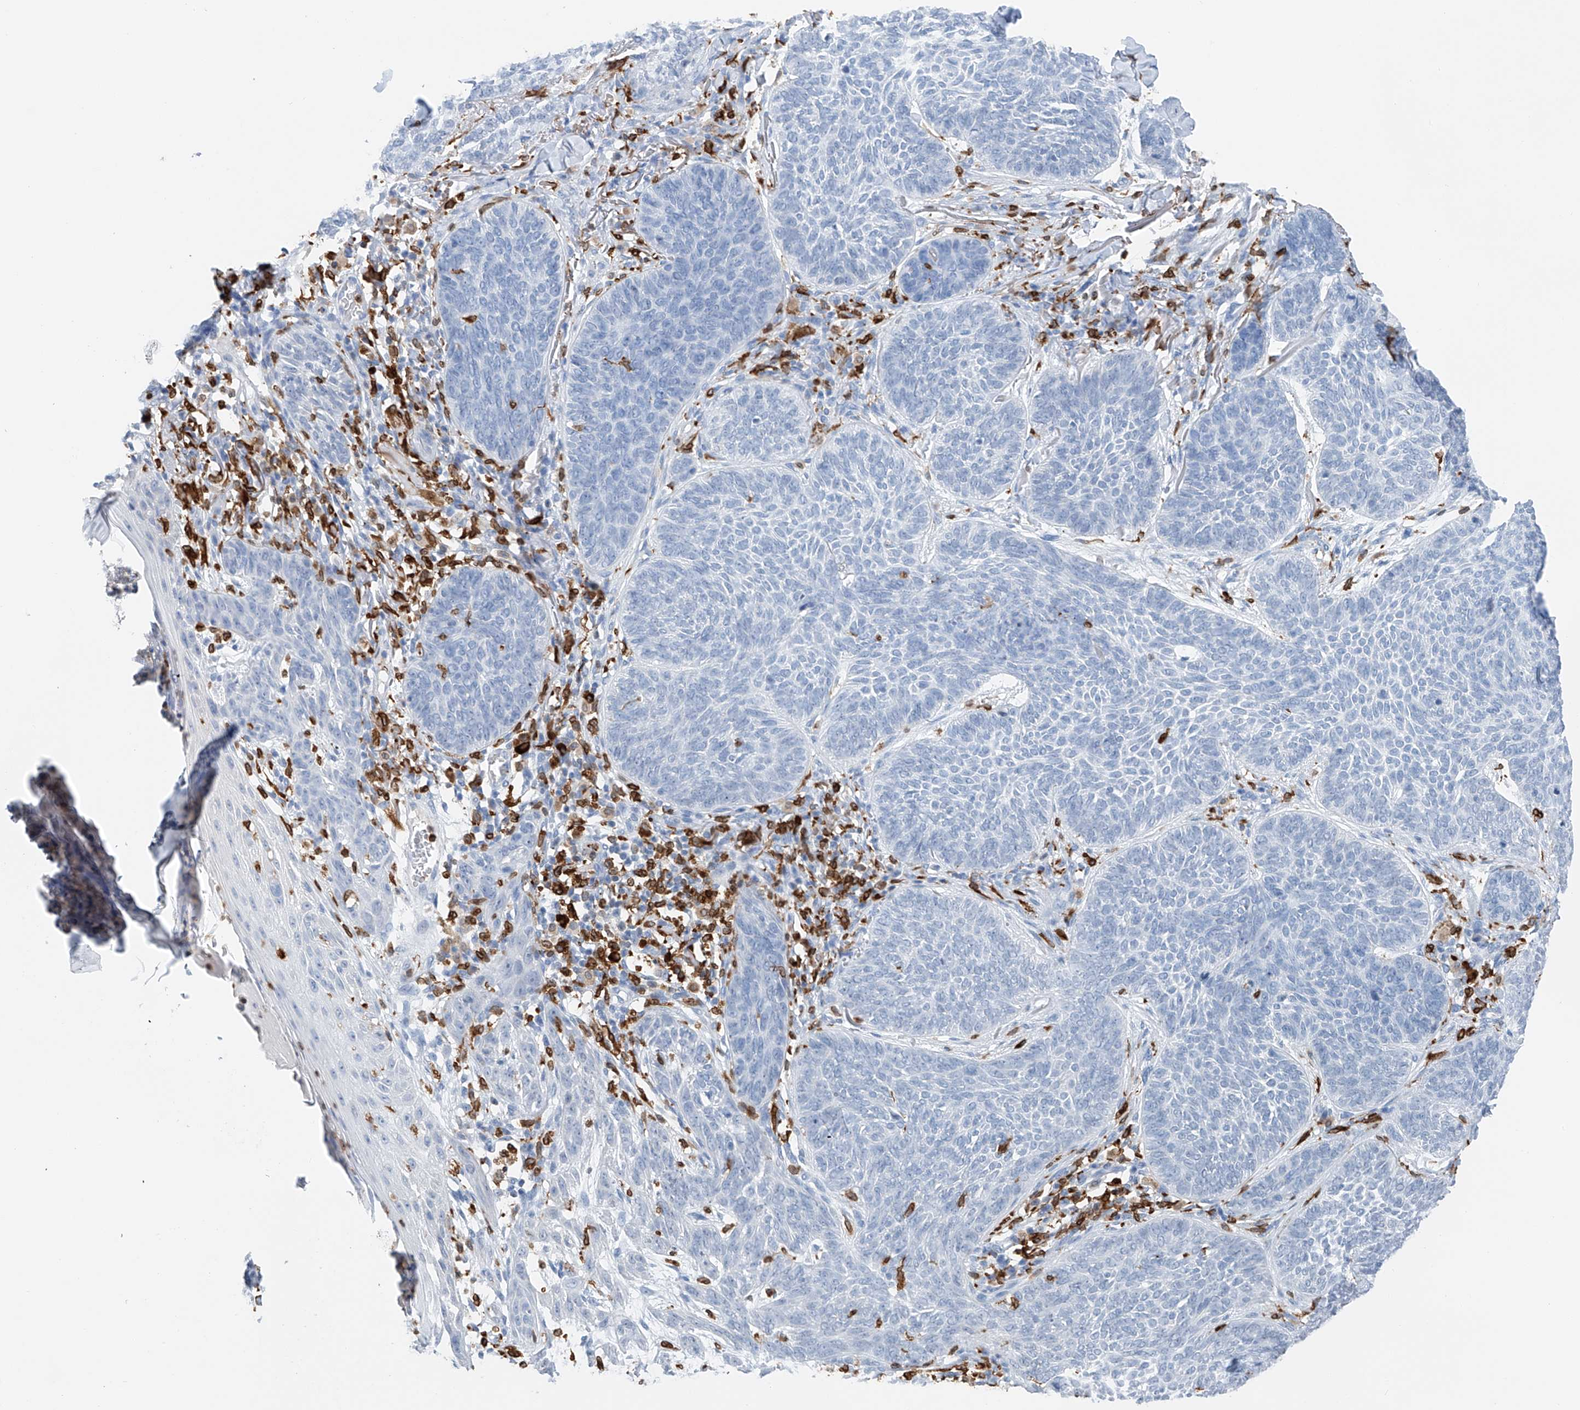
{"staining": {"intensity": "negative", "quantity": "none", "location": "none"}, "tissue": "skin cancer", "cell_type": "Tumor cells", "image_type": "cancer", "snomed": [{"axis": "morphology", "description": "Basal cell carcinoma"}, {"axis": "topography", "description": "Skin"}], "caption": "Immunohistochemical staining of human basal cell carcinoma (skin) exhibits no significant expression in tumor cells. Brightfield microscopy of immunohistochemistry (IHC) stained with DAB (3,3'-diaminobenzidine) (brown) and hematoxylin (blue), captured at high magnification.", "gene": "TBXAS1", "patient": {"sex": "male", "age": 85}}